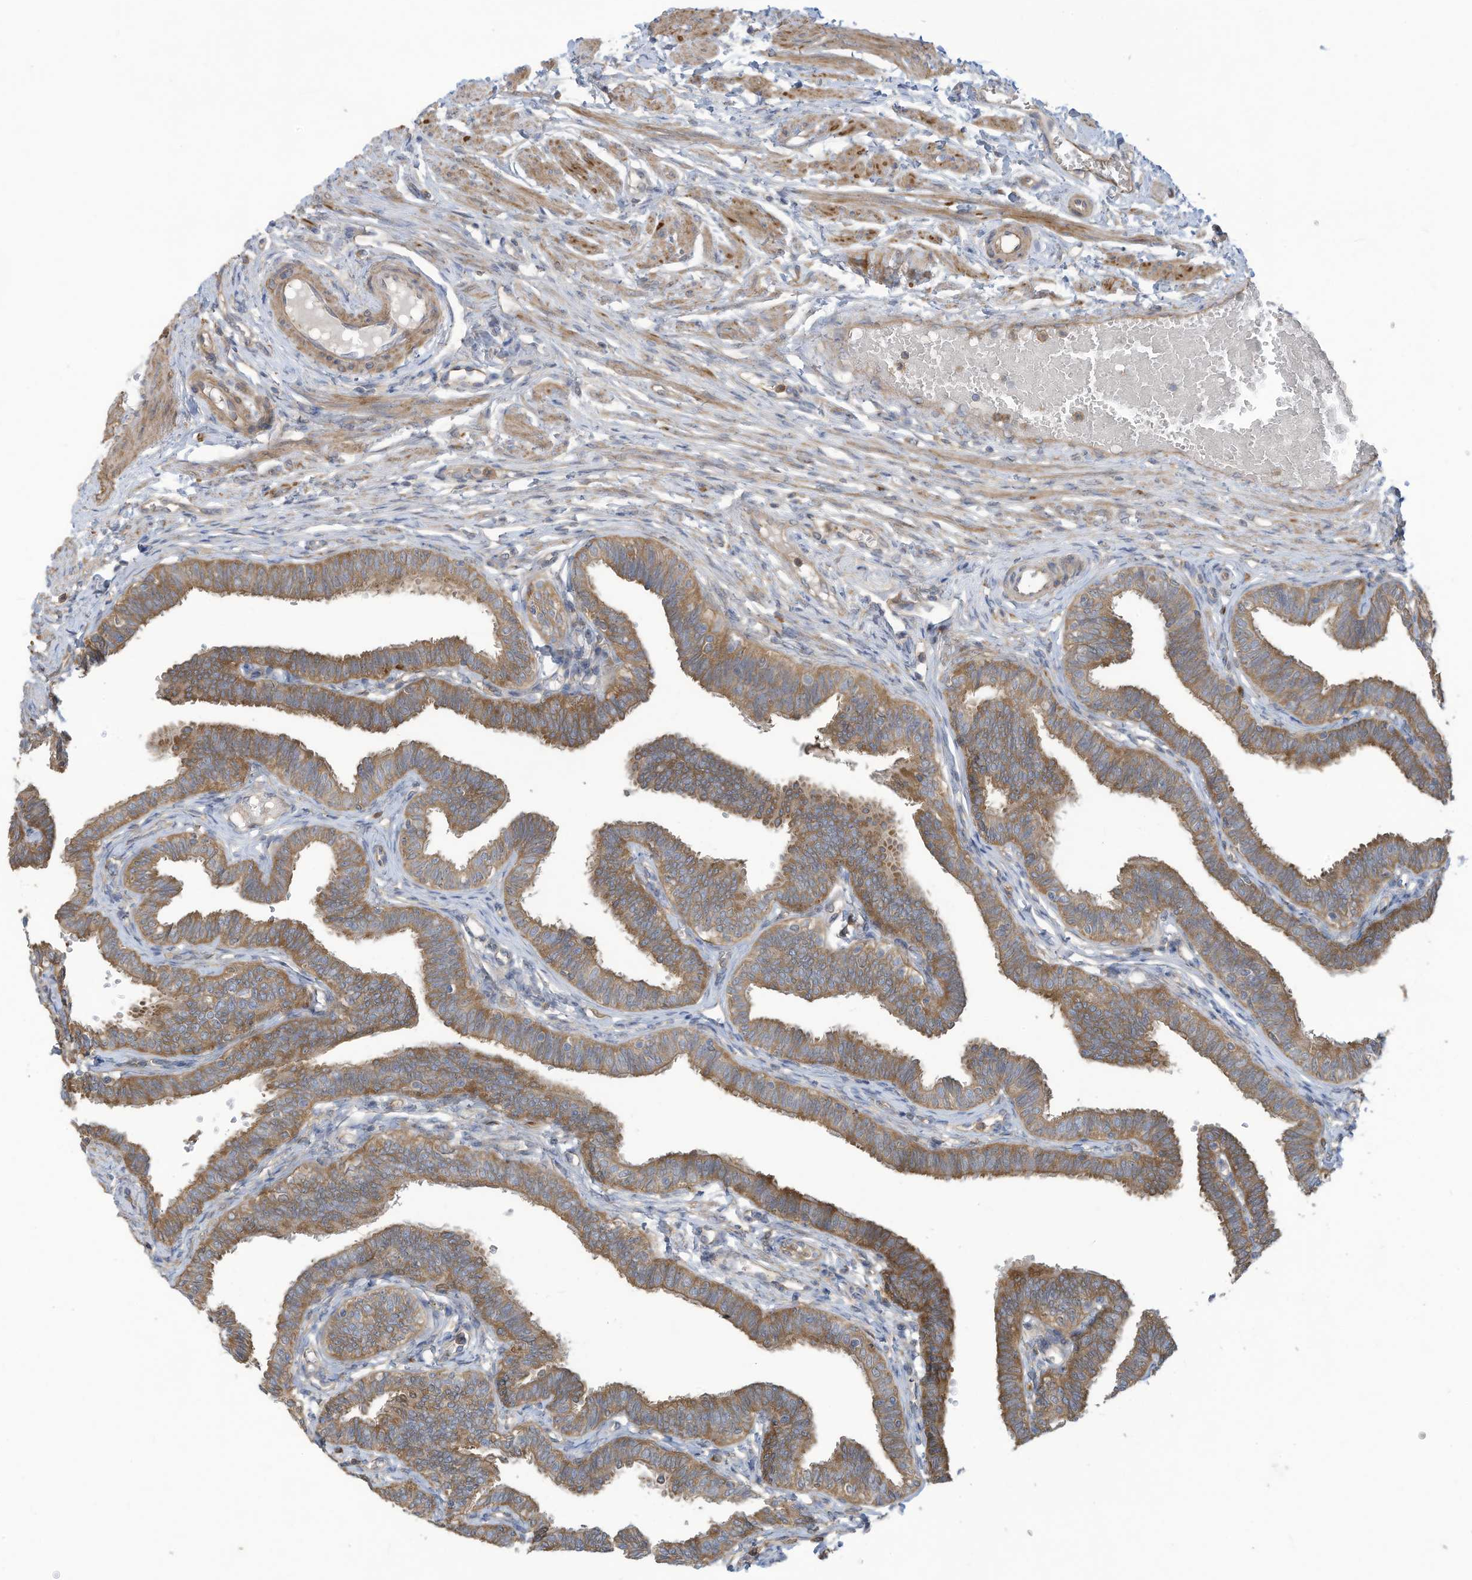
{"staining": {"intensity": "moderate", "quantity": ">75%", "location": "cytoplasmic/membranous"}, "tissue": "fallopian tube", "cell_type": "Glandular cells", "image_type": "normal", "snomed": [{"axis": "morphology", "description": "Normal tissue, NOS"}, {"axis": "topography", "description": "Fallopian tube"}, {"axis": "topography", "description": "Ovary"}], "caption": "DAB (3,3'-diaminobenzidine) immunohistochemical staining of benign fallopian tube exhibits moderate cytoplasmic/membranous protein expression in about >75% of glandular cells.", "gene": "ADI1", "patient": {"sex": "female", "age": 23}}